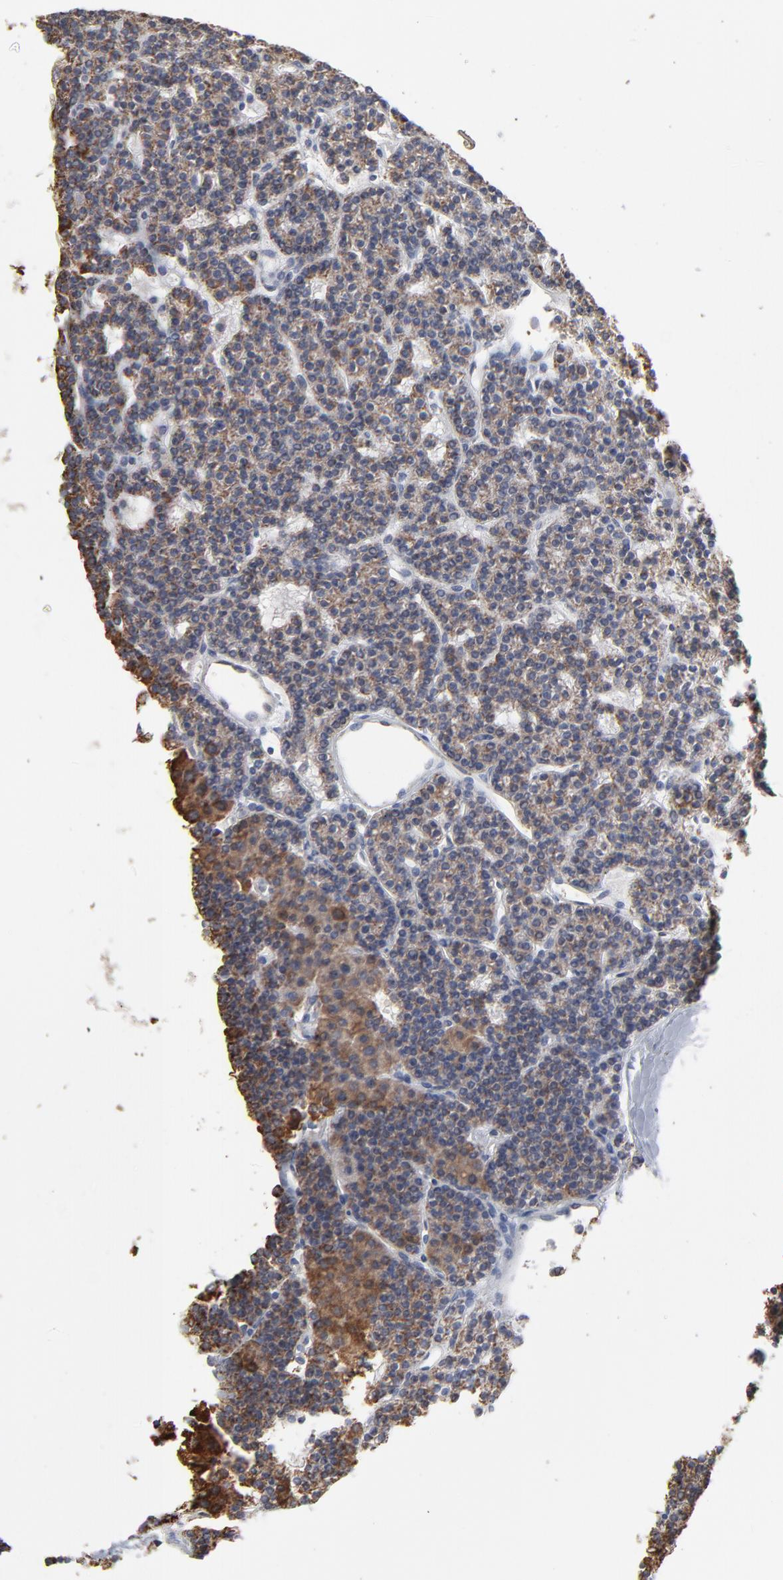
{"staining": {"intensity": "moderate", "quantity": ">75%", "location": "cytoplasmic/membranous"}, "tissue": "parathyroid gland", "cell_type": "Glandular cells", "image_type": "normal", "snomed": [{"axis": "morphology", "description": "Normal tissue, NOS"}, {"axis": "topography", "description": "Parathyroid gland"}], "caption": "Immunohistochemistry (IHC) staining of benign parathyroid gland, which shows medium levels of moderate cytoplasmic/membranous positivity in approximately >75% of glandular cells indicating moderate cytoplasmic/membranous protein staining. The staining was performed using DAB (brown) for protein detection and nuclei were counterstained in hematoxylin (blue).", "gene": "UQCRC1", "patient": {"sex": "female", "age": 45}}